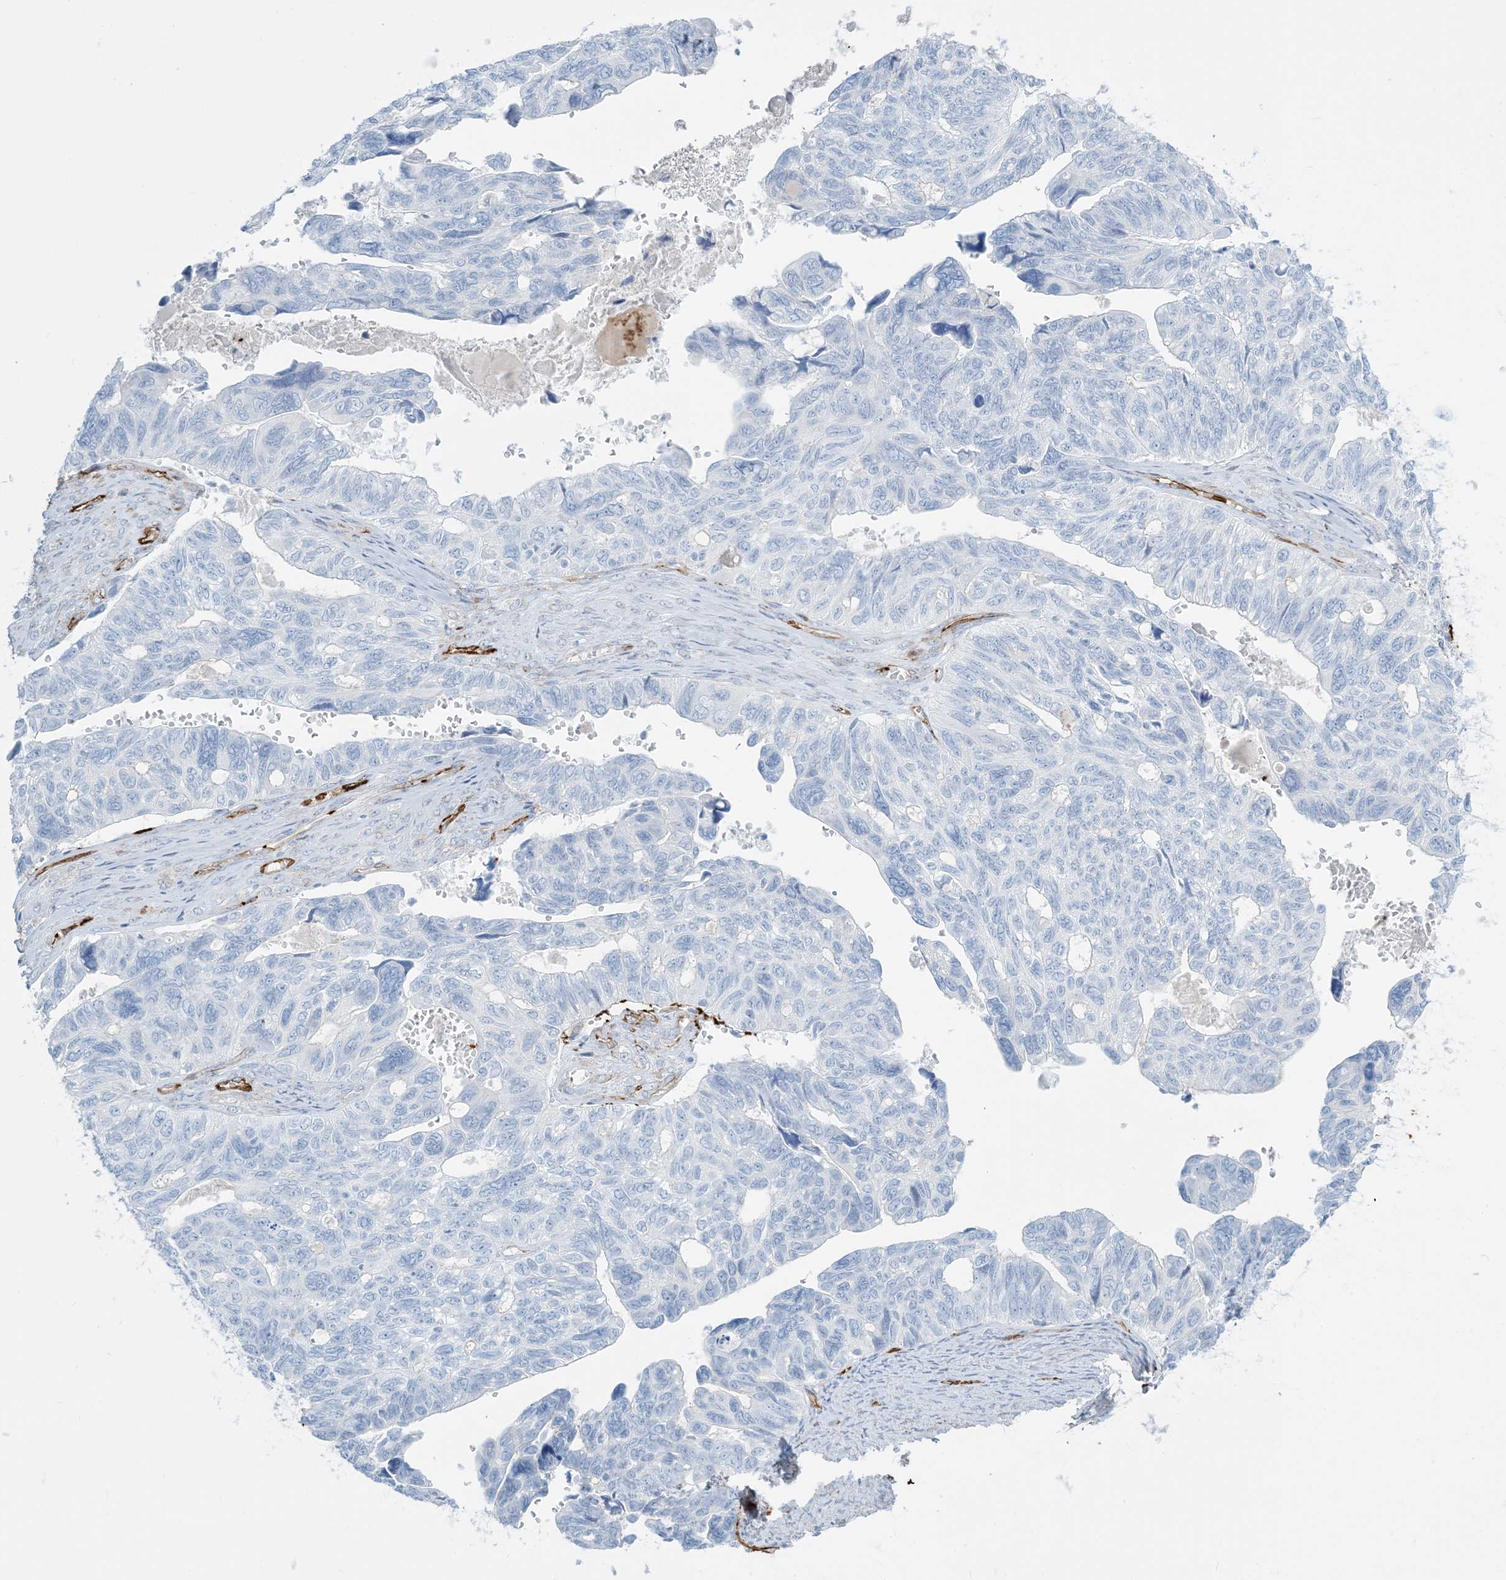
{"staining": {"intensity": "negative", "quantity": "none", "location": "none"}, "tissue": "ovarian cancer", "cell_type": "Tumor cells", "image_type": "cancer", "snomed": [{"axis": "morphology", "description": "Cystadenocarcinoma, serous, NOS"}, {"axis": "topography", "description": "Ovary"}], "caption": "IHC micrograph of ovarian serous cystadenocarcinoma stained for a protein (brown), which shows no staining in tumor cells.", "gene": "EPS8L3", "patient": {"sex": "female", "age": 79}}